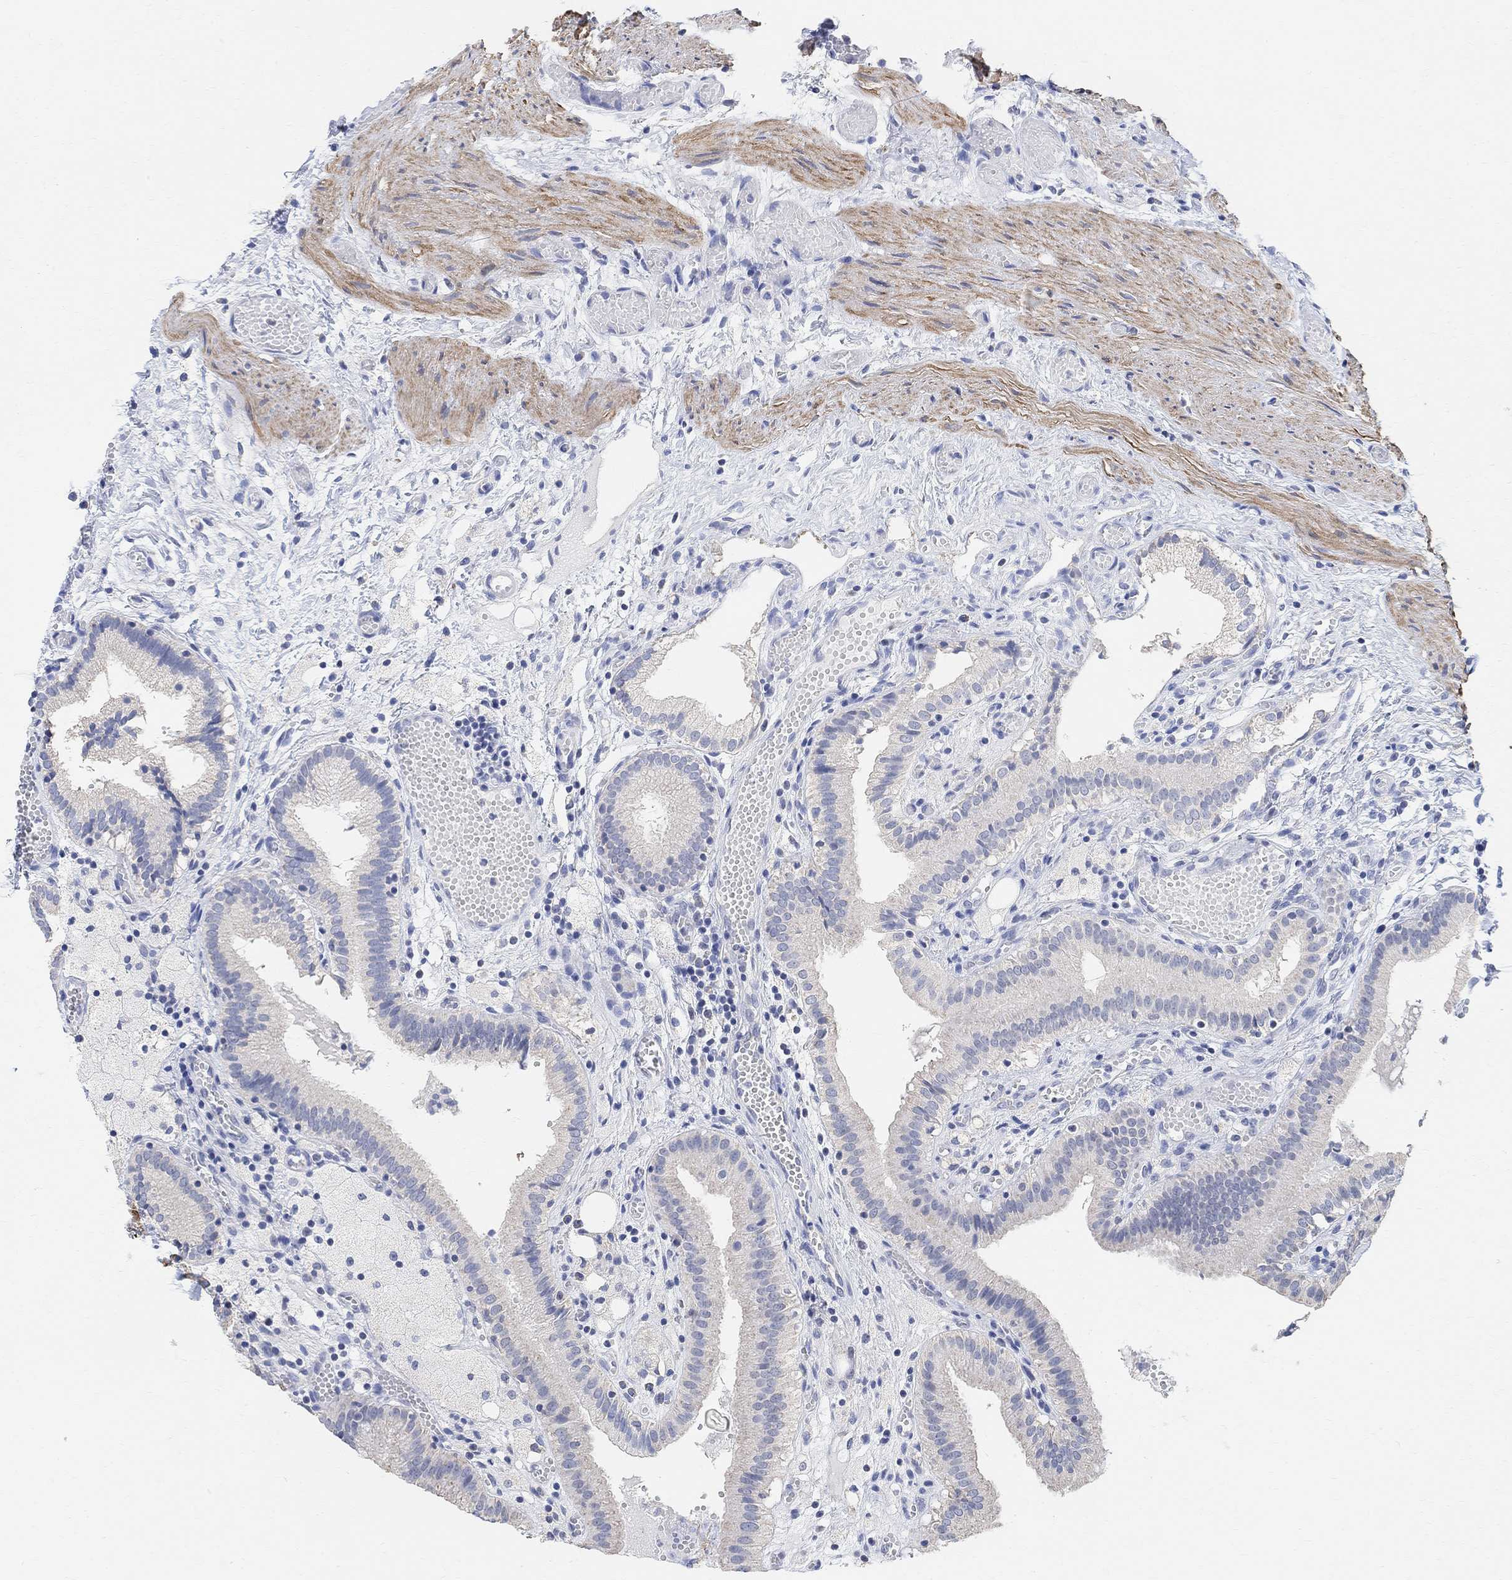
{"staining": {"intensity": "negative", "quantity": "none", "location": "none"}, "tissue": "gallbladder", "cell_type": "Glandular cells", "image_type": "normal", "snomed": [{"axis": "morphology", "description": "Normal tissue, NOS"}, {"axis": "topography", "description": "Gallbladder"}], "caption": "An immunohistochemistry (IHC) micrograph of unremarkable gallbladder is shown. There is no staining in glandular cells of gallbladder.", "gene": "SYT12", "patient": {"sex": "female", "age": 24}}